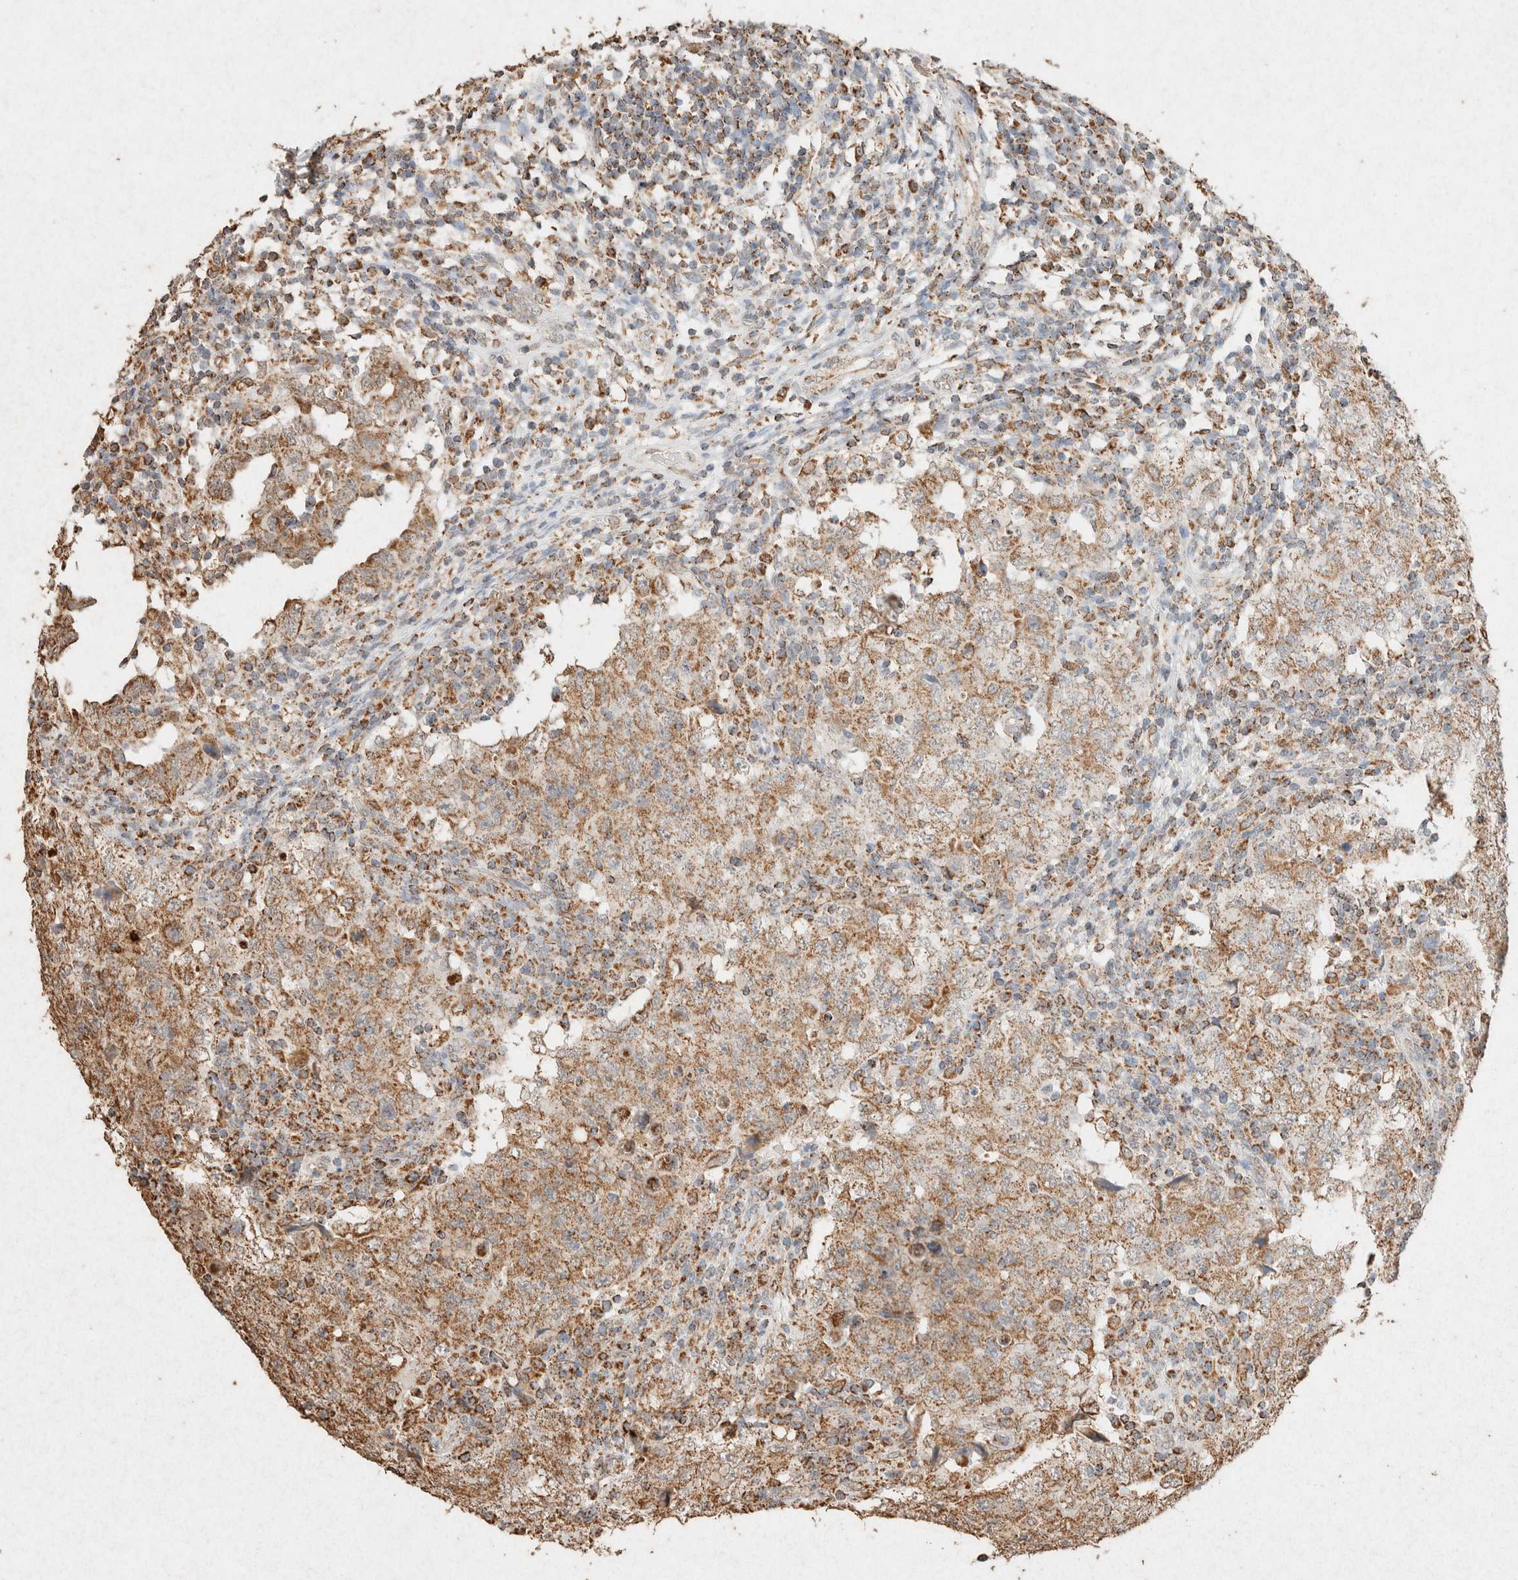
{"staining": {"intensity": "moderate", "quantity": ">75%", "location": "cytoplasmic/membranous"}, "tissue": "testis cancer", "cell_type": "Tumor cells", "image_type": "cancer", "snomed": [{"axis": "morphology", "description": "Carcinoma, Embryonal, NOS"}, {"axis": "topography", "description": "Testis"}], "caption": "There is medium levels of moderate cytoplasmic/membranous expression in tumor cells of testis cancer (embryonal carcinoma), as demonstrated by immunohistochemical staining (brown color).", "gene": "SDC2", "patient": {"sex": "male", "age": 26}}